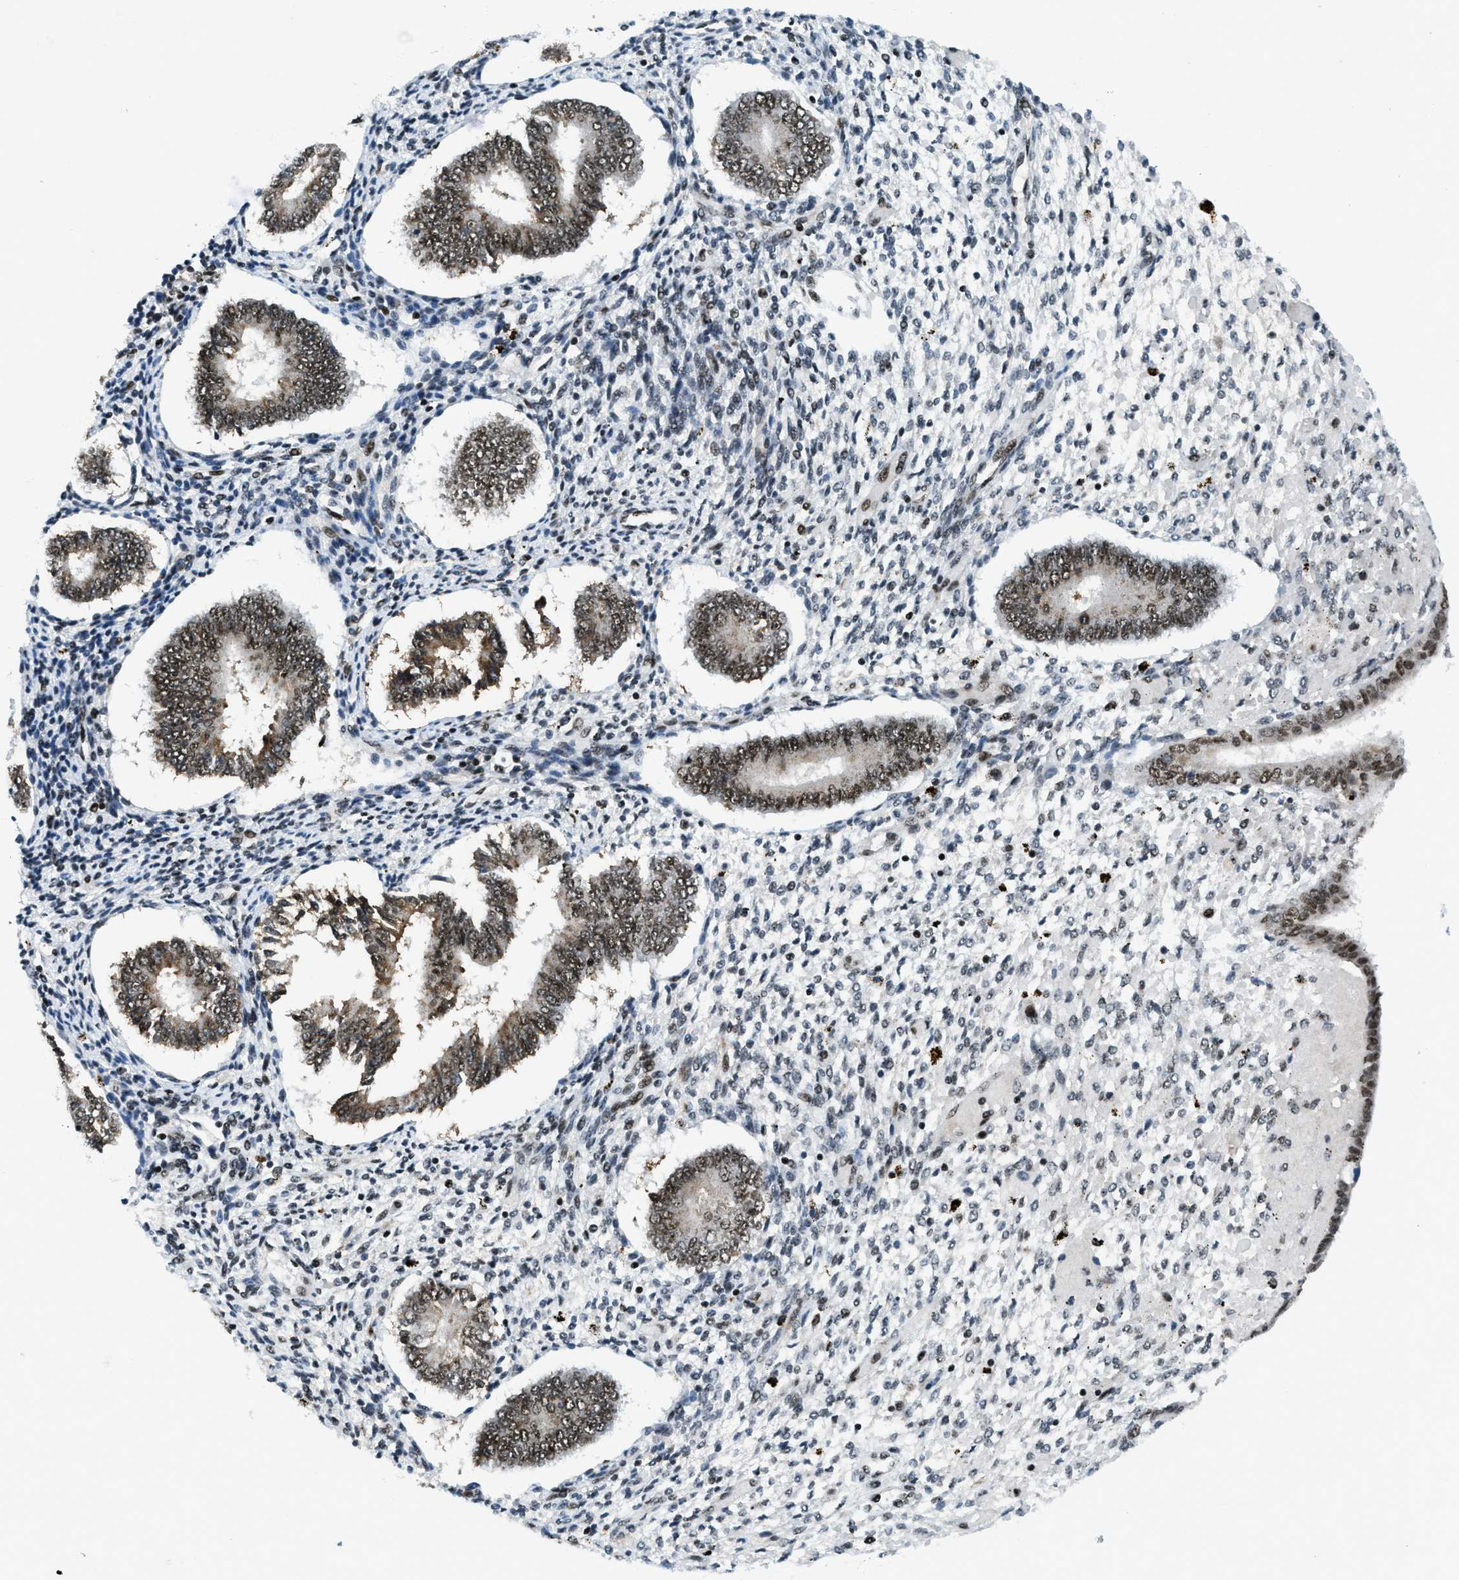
{"staining": {"intensity": "moderate", "quantity": "25%-75%", "location": "nuclear"}, "tissue": "endometrium", "cell_type": "Cells in endometrial stroma", "image_type": "normal", "snomed": [{"axis": "morphology", "description": "Normal tissue, NOS"}, {"axis": "topography", "description": "Endometrium"}], "caption": "Moderate nuclear staining is seen in approximately 25%-75% of cells in endometrial stroma in normal endometrium.", "gene": "RAD51B", "patient": {"sex": "female", "age": 42}}